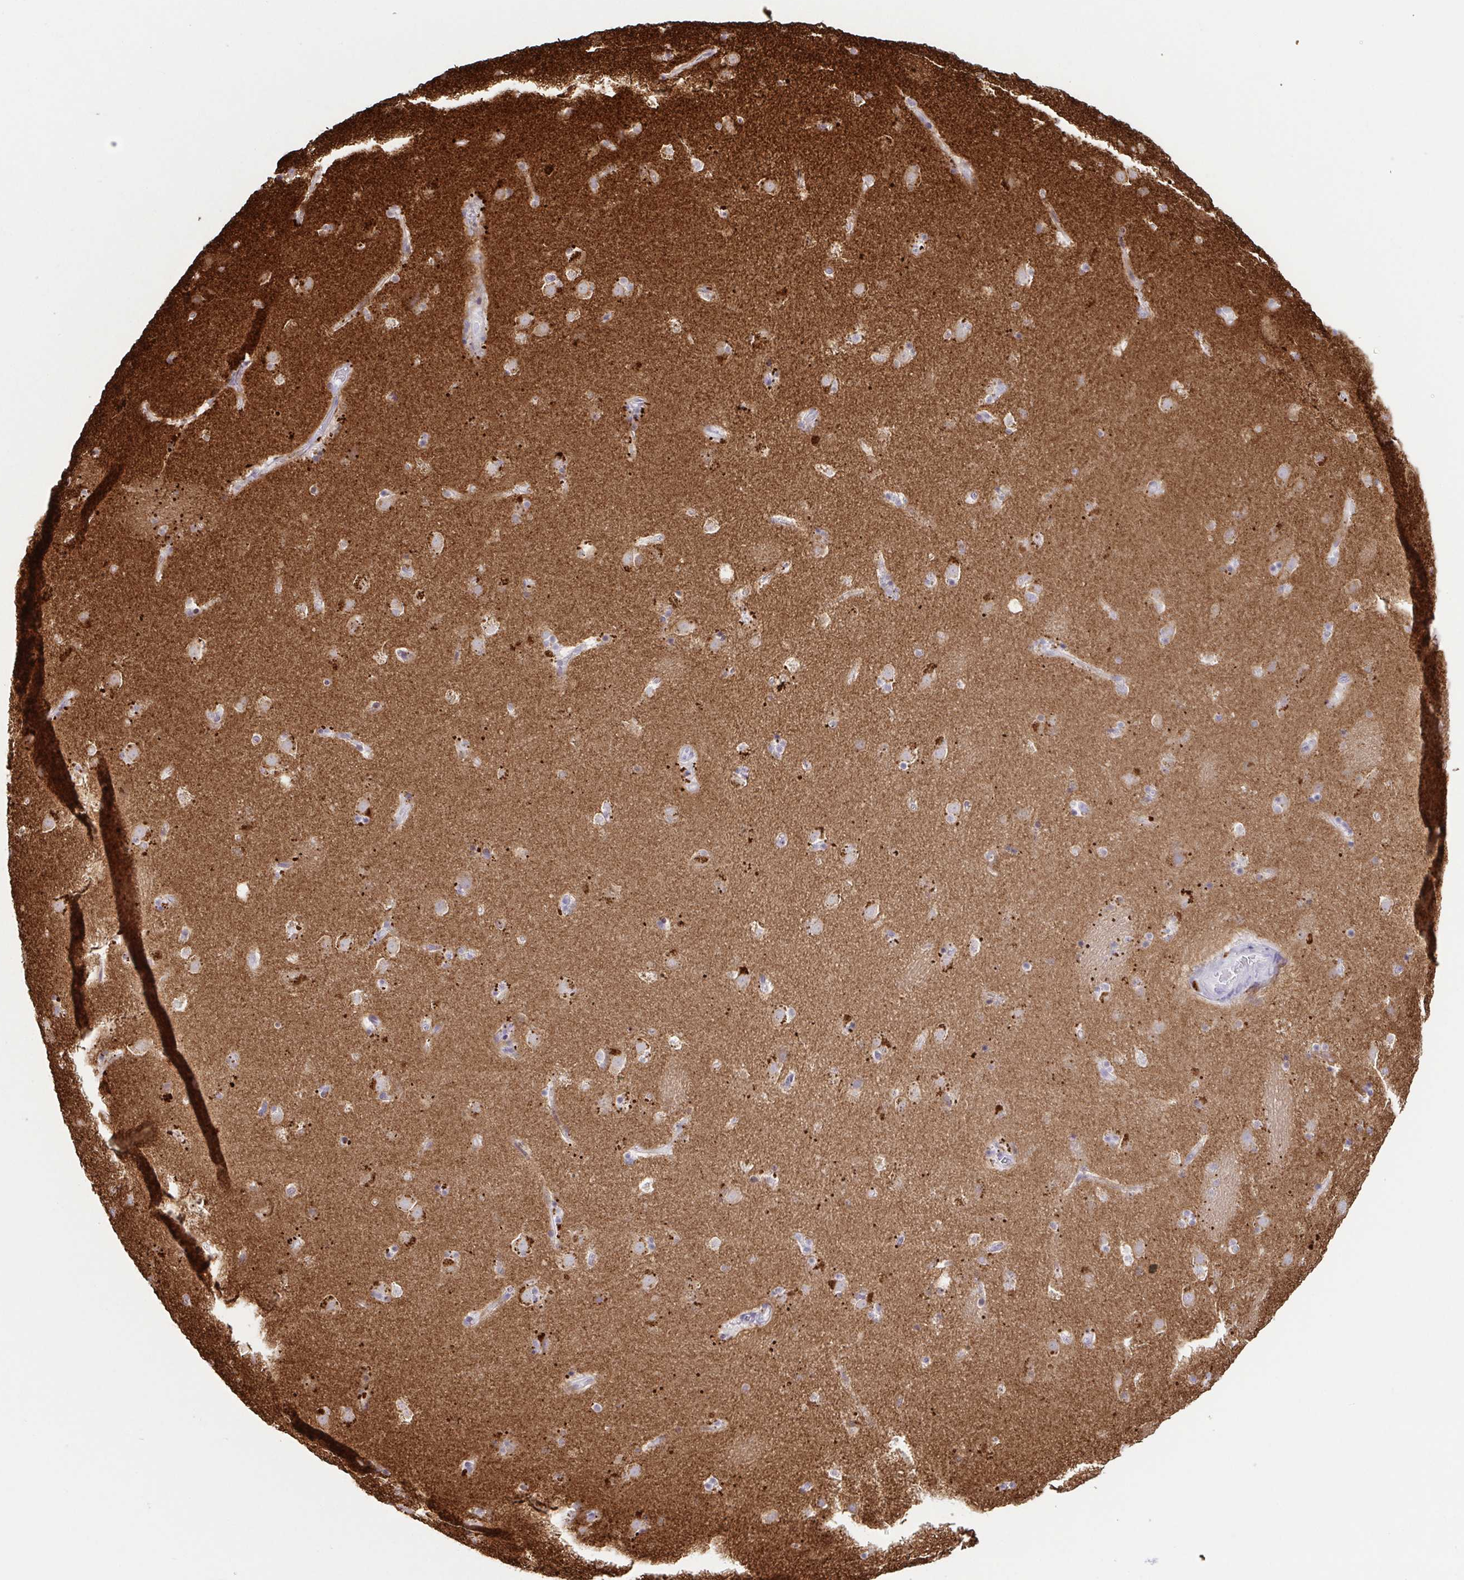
{"staining": {"intensity": "weak", "quantity": "25%-75%", "location": "cytoplasmic/membranous"}, "tissue": "caudate", "cell_type": "Glial cells", "image_type": "normal", "snomed": [{"axis": "morphology", "description": "Normal tissue, NOS"}, {"axis": "topography", "description": "Lateral ventricle wall"}], "caption": "Immunohistochemical staining of normal caudate shows 25%-75% levels of weak cytoplasmic/membranous protein staining in approximately 25%-75% of glial cells. Nuclei are stained in blue.", "gene": "ATP6V1G2", "patient": {"sex": "male", "age": 37}}